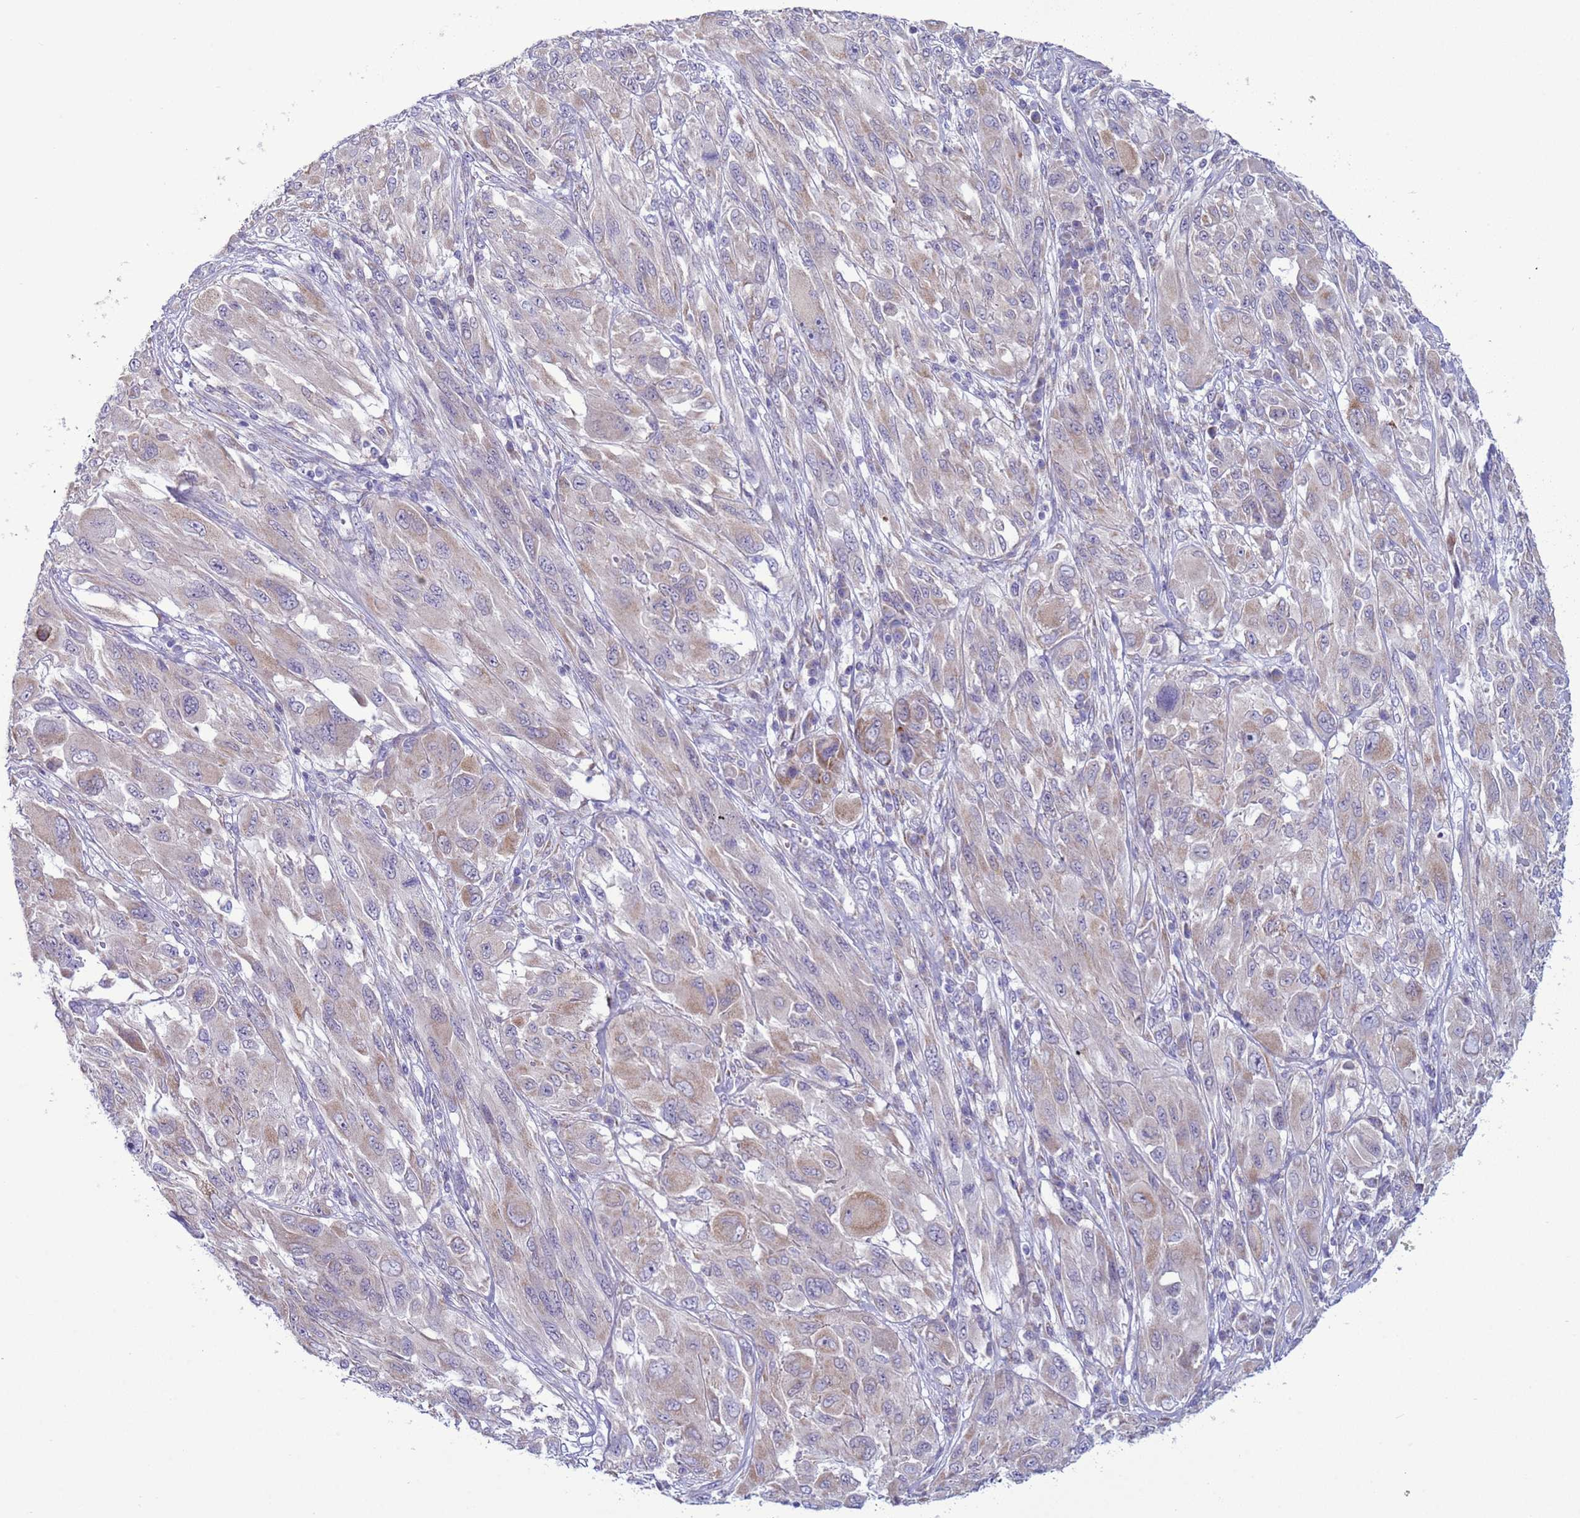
{"staining": {"intensity": "weak", "quantity": "<25%", "location": "cytoplasmic/membranous"}, "tissue": "melanoma", "cell_type": "Tumor cells", "image_type": "cancer", "snomed": [{"axis": "morphology", "description": "Malignant melanoma, NOS"}, {"axis": "topography", "description": "Skin"}], "caption": "Tumor cells show no significant expression in melanoma.", "gene": "ABHD17B", "patient": {"sex": "female", "age": 91}}